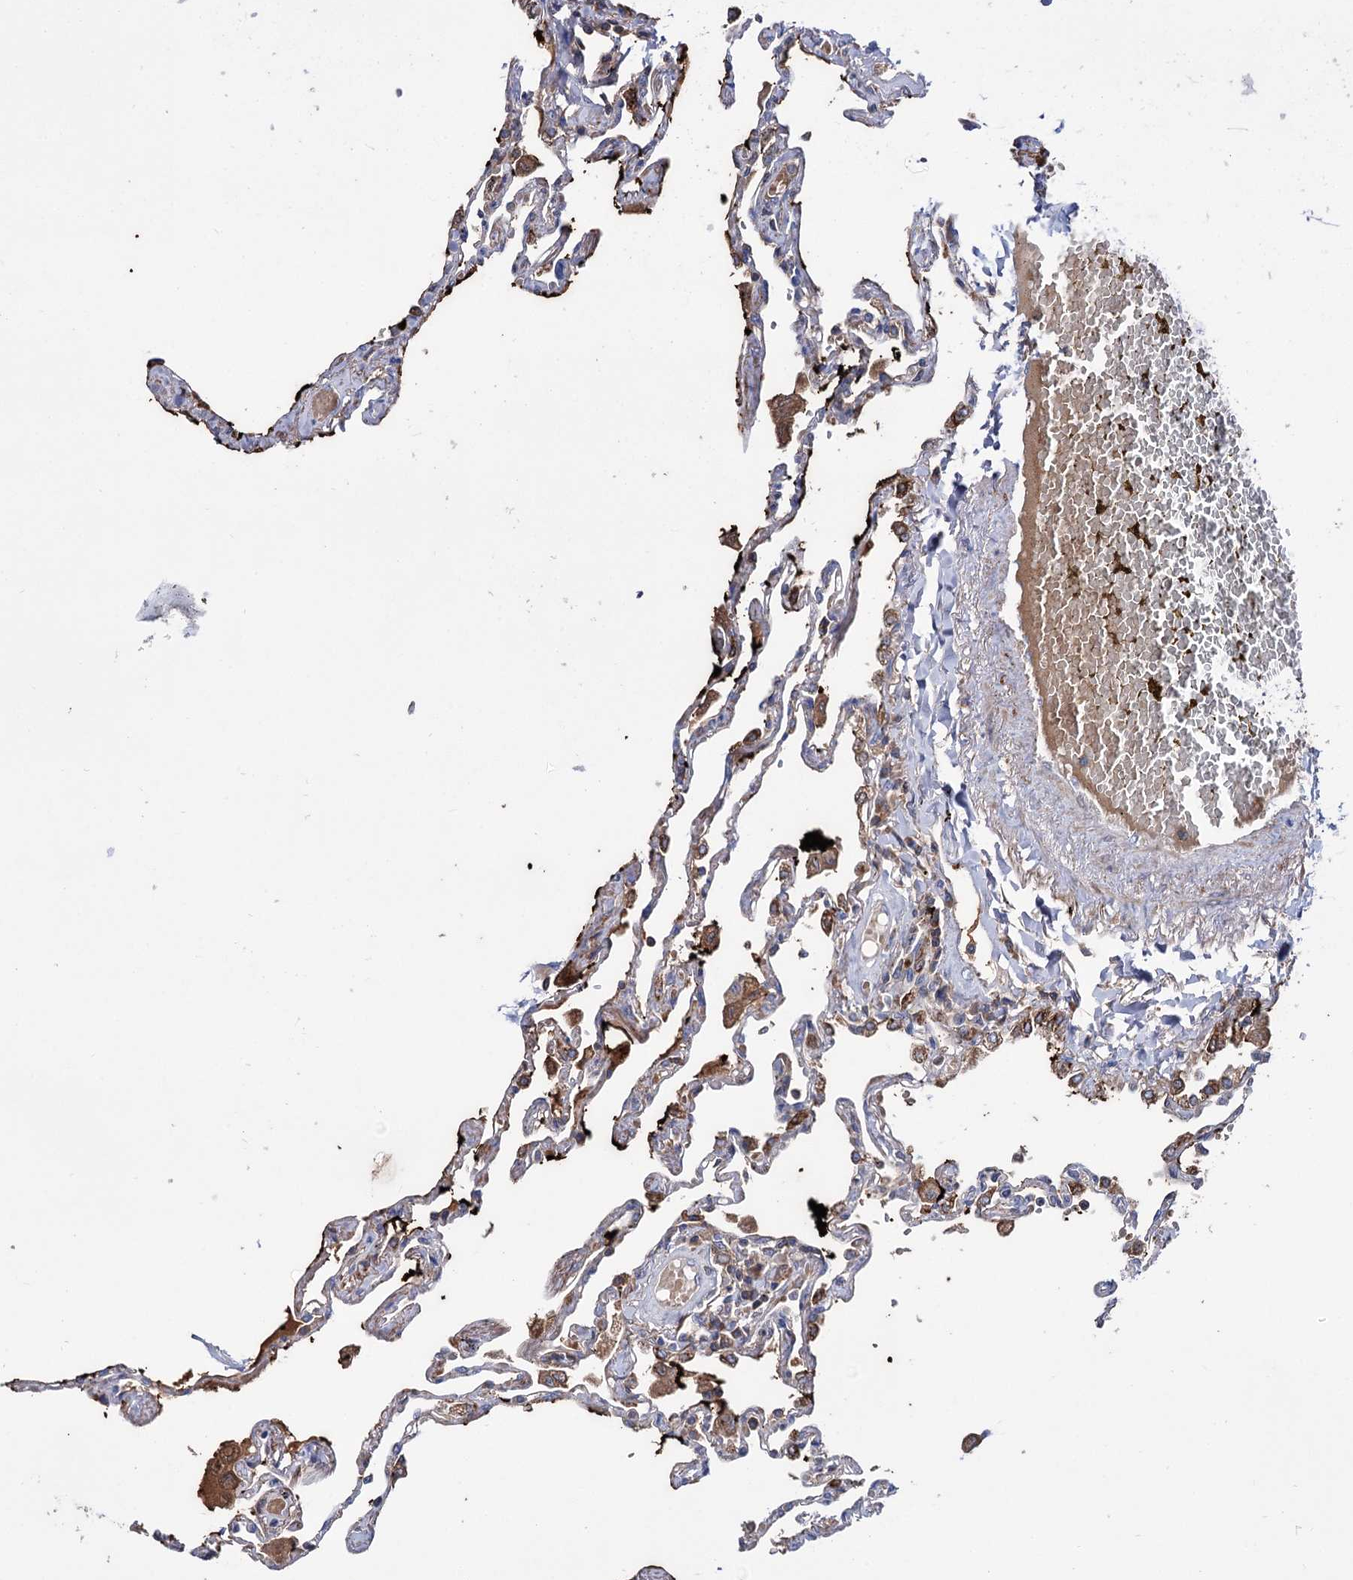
{"staining": {"intensity": "moderate", "quantity": "25%-75%", "location": "cytoplasmic/membranous"}, "tissue": "lung", "cell_type": "Alveolar cells", "image_type": "normal", "snomed": [{"axis": "morphology", "description": "Normal tissue, NOS"}, {"axis": "topography", "description": "Lung"}], "caption": "High-power microscopy captured an IHC micrograph of unremarkable lung, revealing moderate cytoplasmic/membranous staining in about 25%-75% of alveolar cells. (DAB (3,3'-diaminobenzidine) IHC with brightfield microscopy, high magnification).", "gene": "CLPB", "patient": {"sex": "female", "age": 67}}